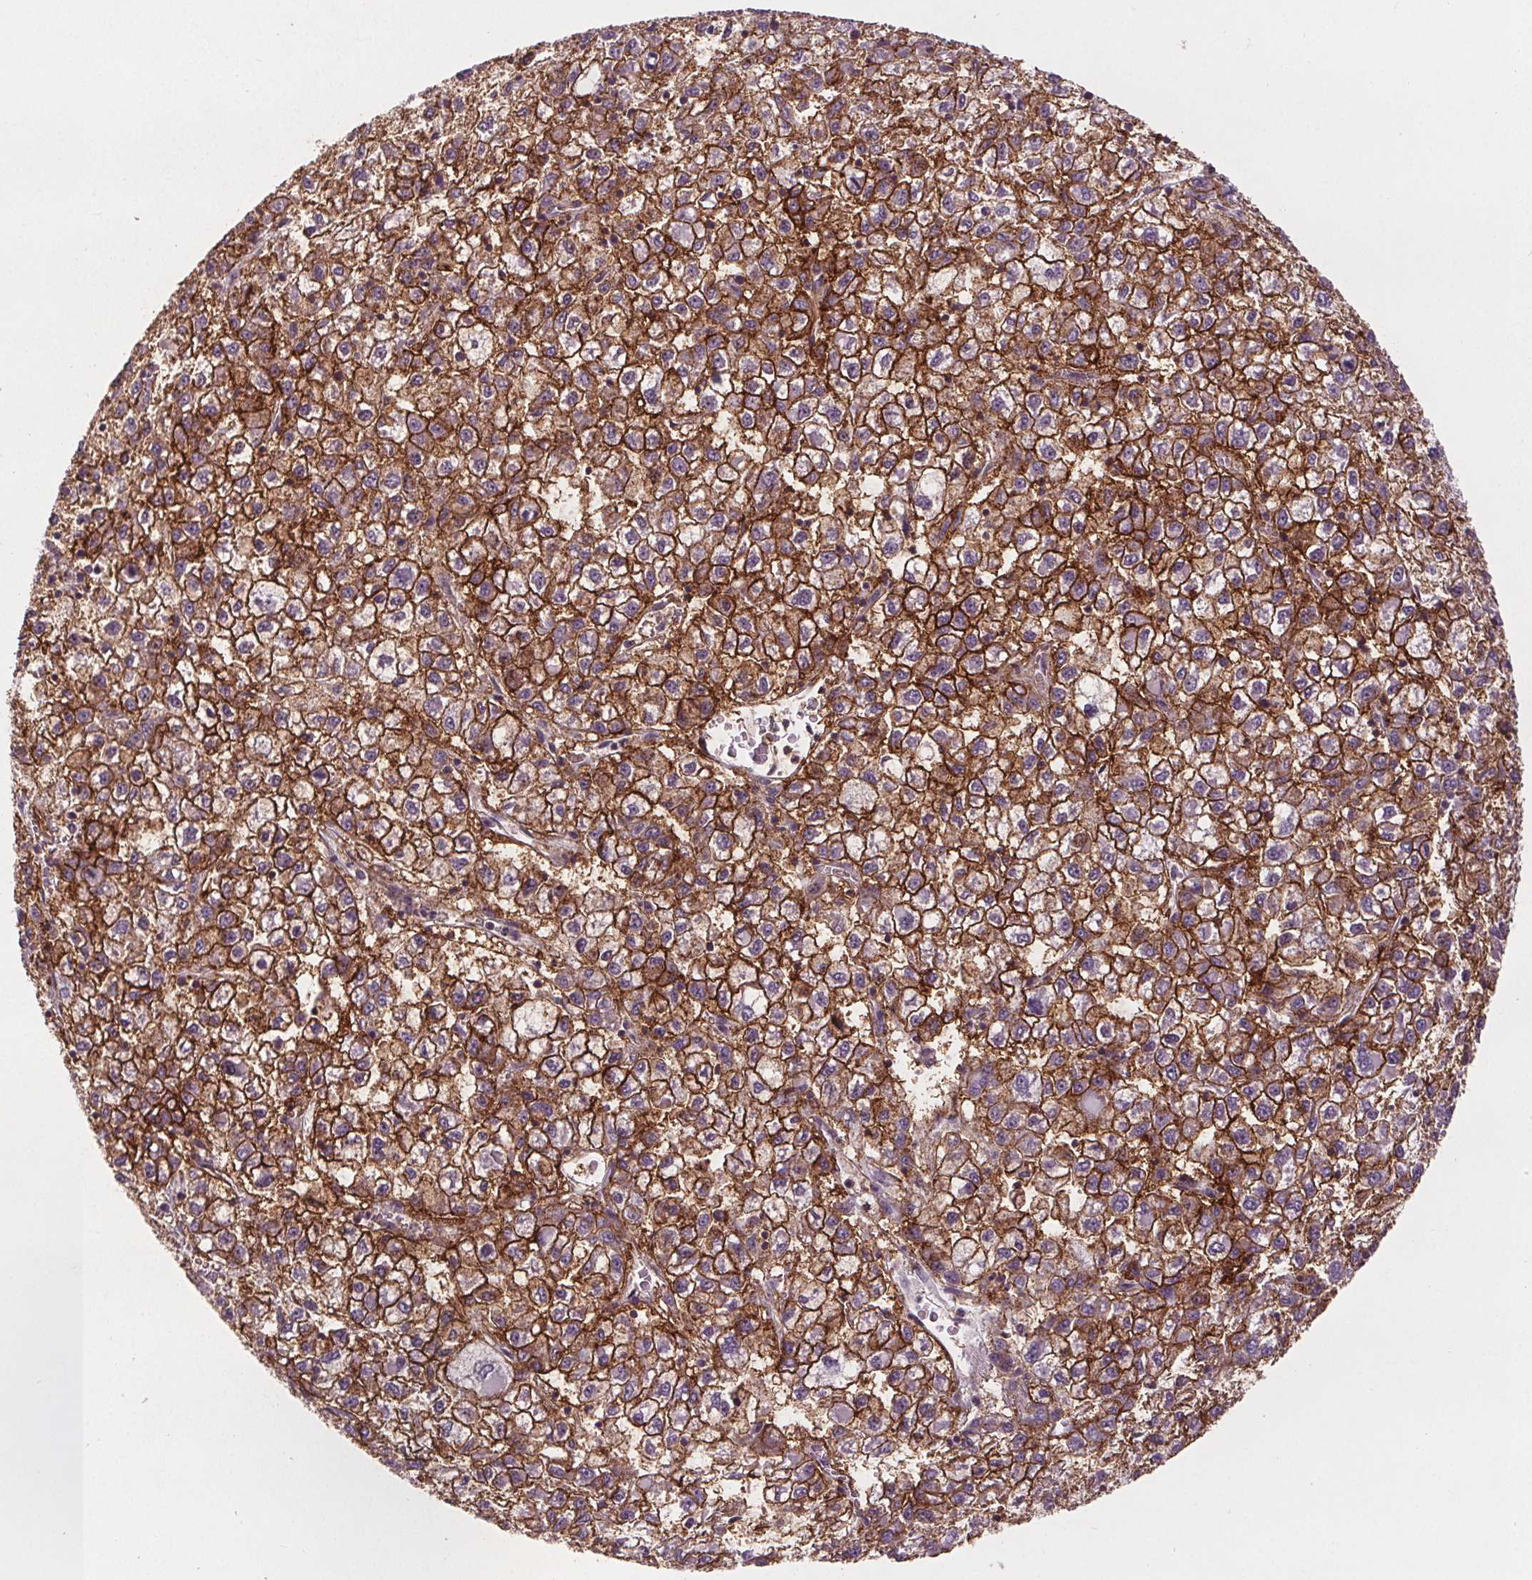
{"staining": {"intensity": "strong", "quantity": ">75%", "location": "cytoplasmic/membranous"}, "tissue": "liver cancer", "cell_type": "Tumor cells", "image_type": "cancer", "snomed": [{"axis": "morphology", "description": "Carcinoma, Hepatocellular, NOS"}, {"axis": "topography", "description": "Liver"}], "caption": "The micrograph displays immunohistochemical staining of liver hepatocellular carcinoma. There is strong cytoplasmic/membranous staining is seen in about >75% of tumor cells. The protein of interest is stained brown, and the nuclei are stained in blue (DAB IHC with brightfield microscopy, high magnification).", "gene": "ATP1A1", "patient": {"sex": "male", "age": 40}}